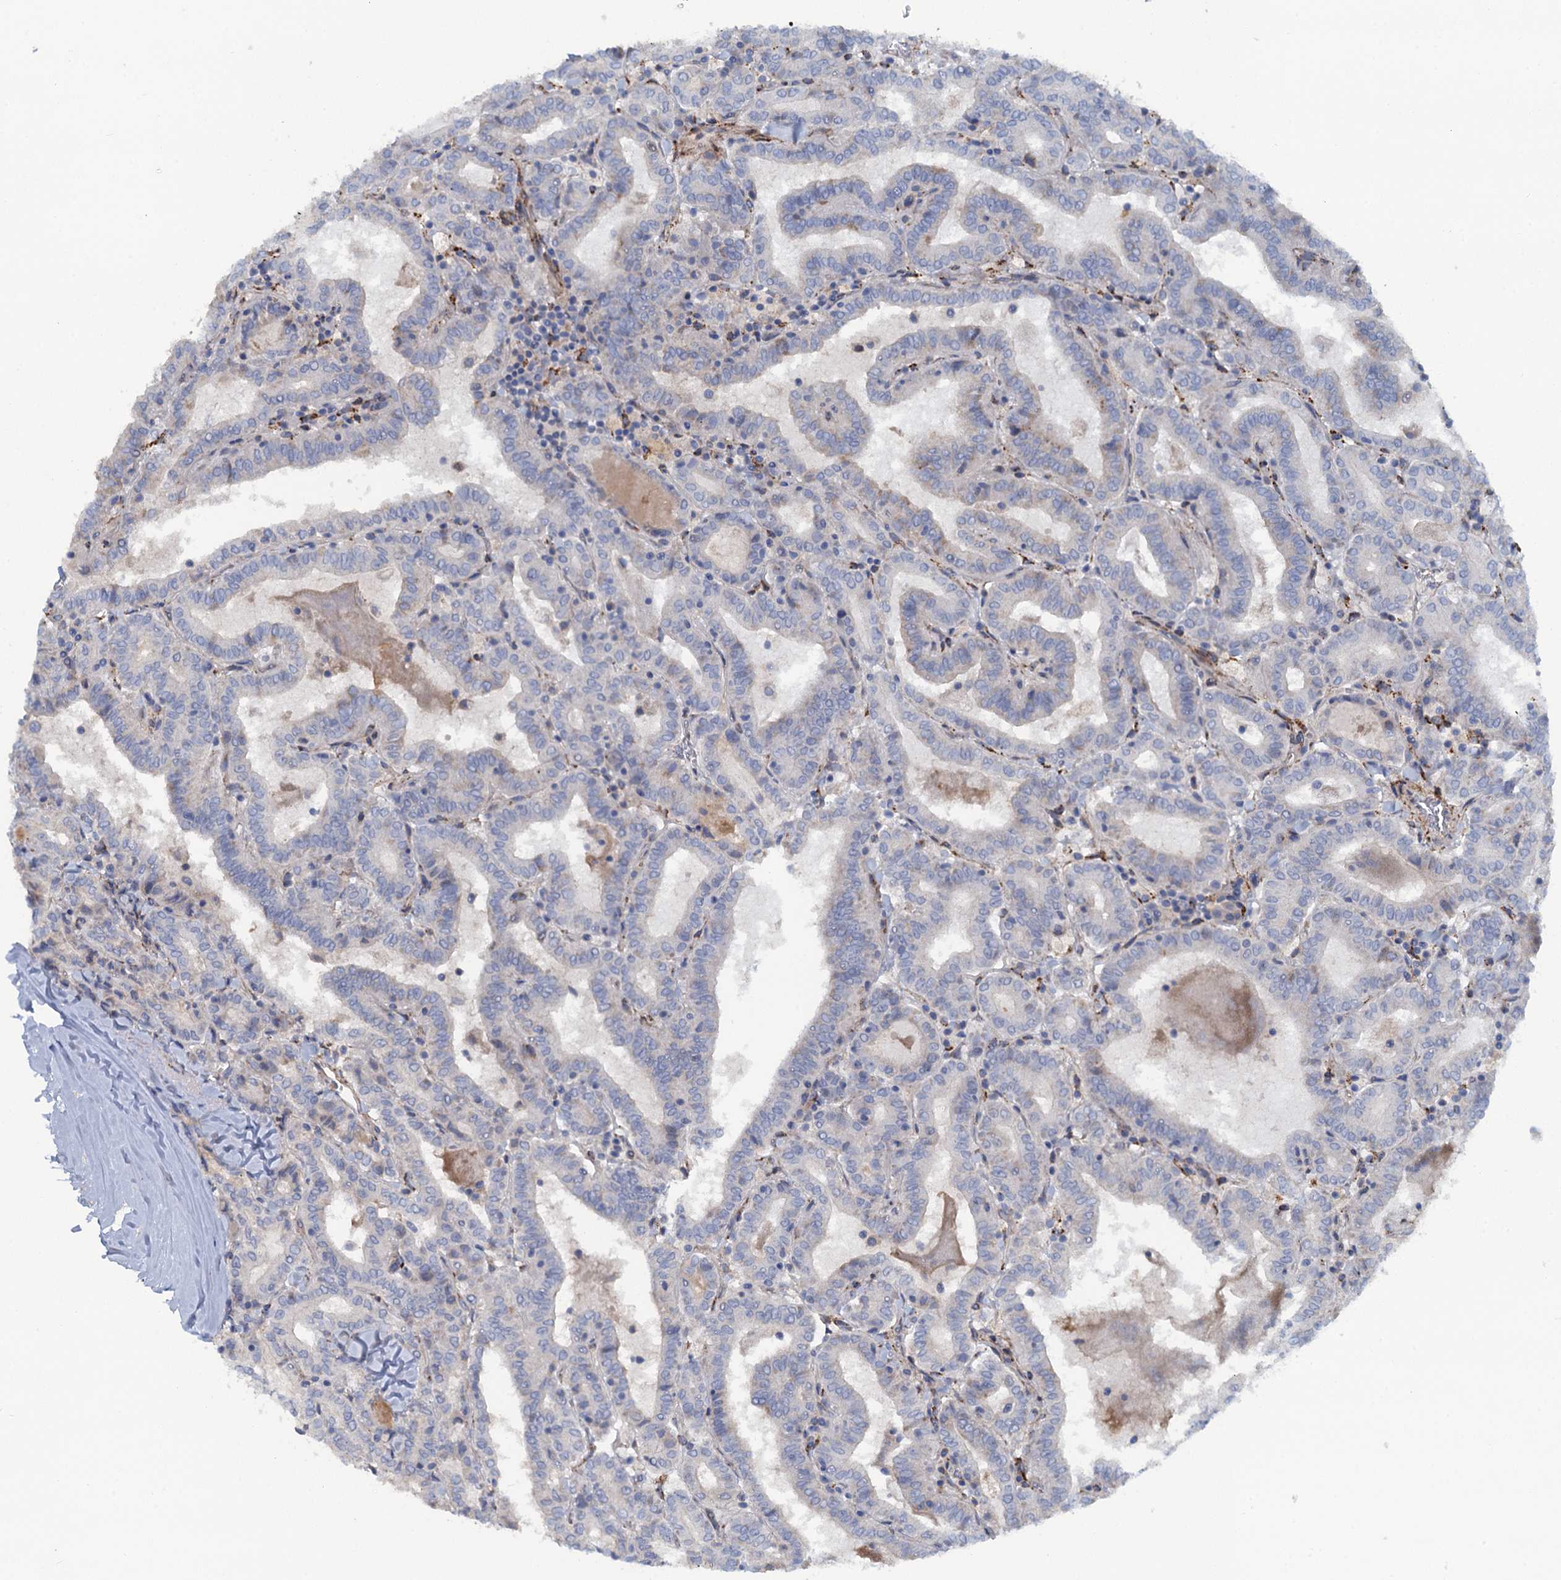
{"staining": {"intensity": "negative", "quantity": "none", "location": "none"}, "tissue": "thyroid cancer", "cell_type": "Tumor cells", "image_type": "cancer", "snomed": [{"axis": "morphology", "description": "Papillary adenocarcinoma, NOS"}, {"axis": "topography", "description": "Thyroid gland"}], "caption": "An immunohistochemistry micrograph of papillary adenocarcinoma (thyroid) is shown. There is no staining in tumor cells of papillary adenocarcinoma (thyroid).", "gene": "POGLUT3", "patient": {"sex": "female", "age": 72}}